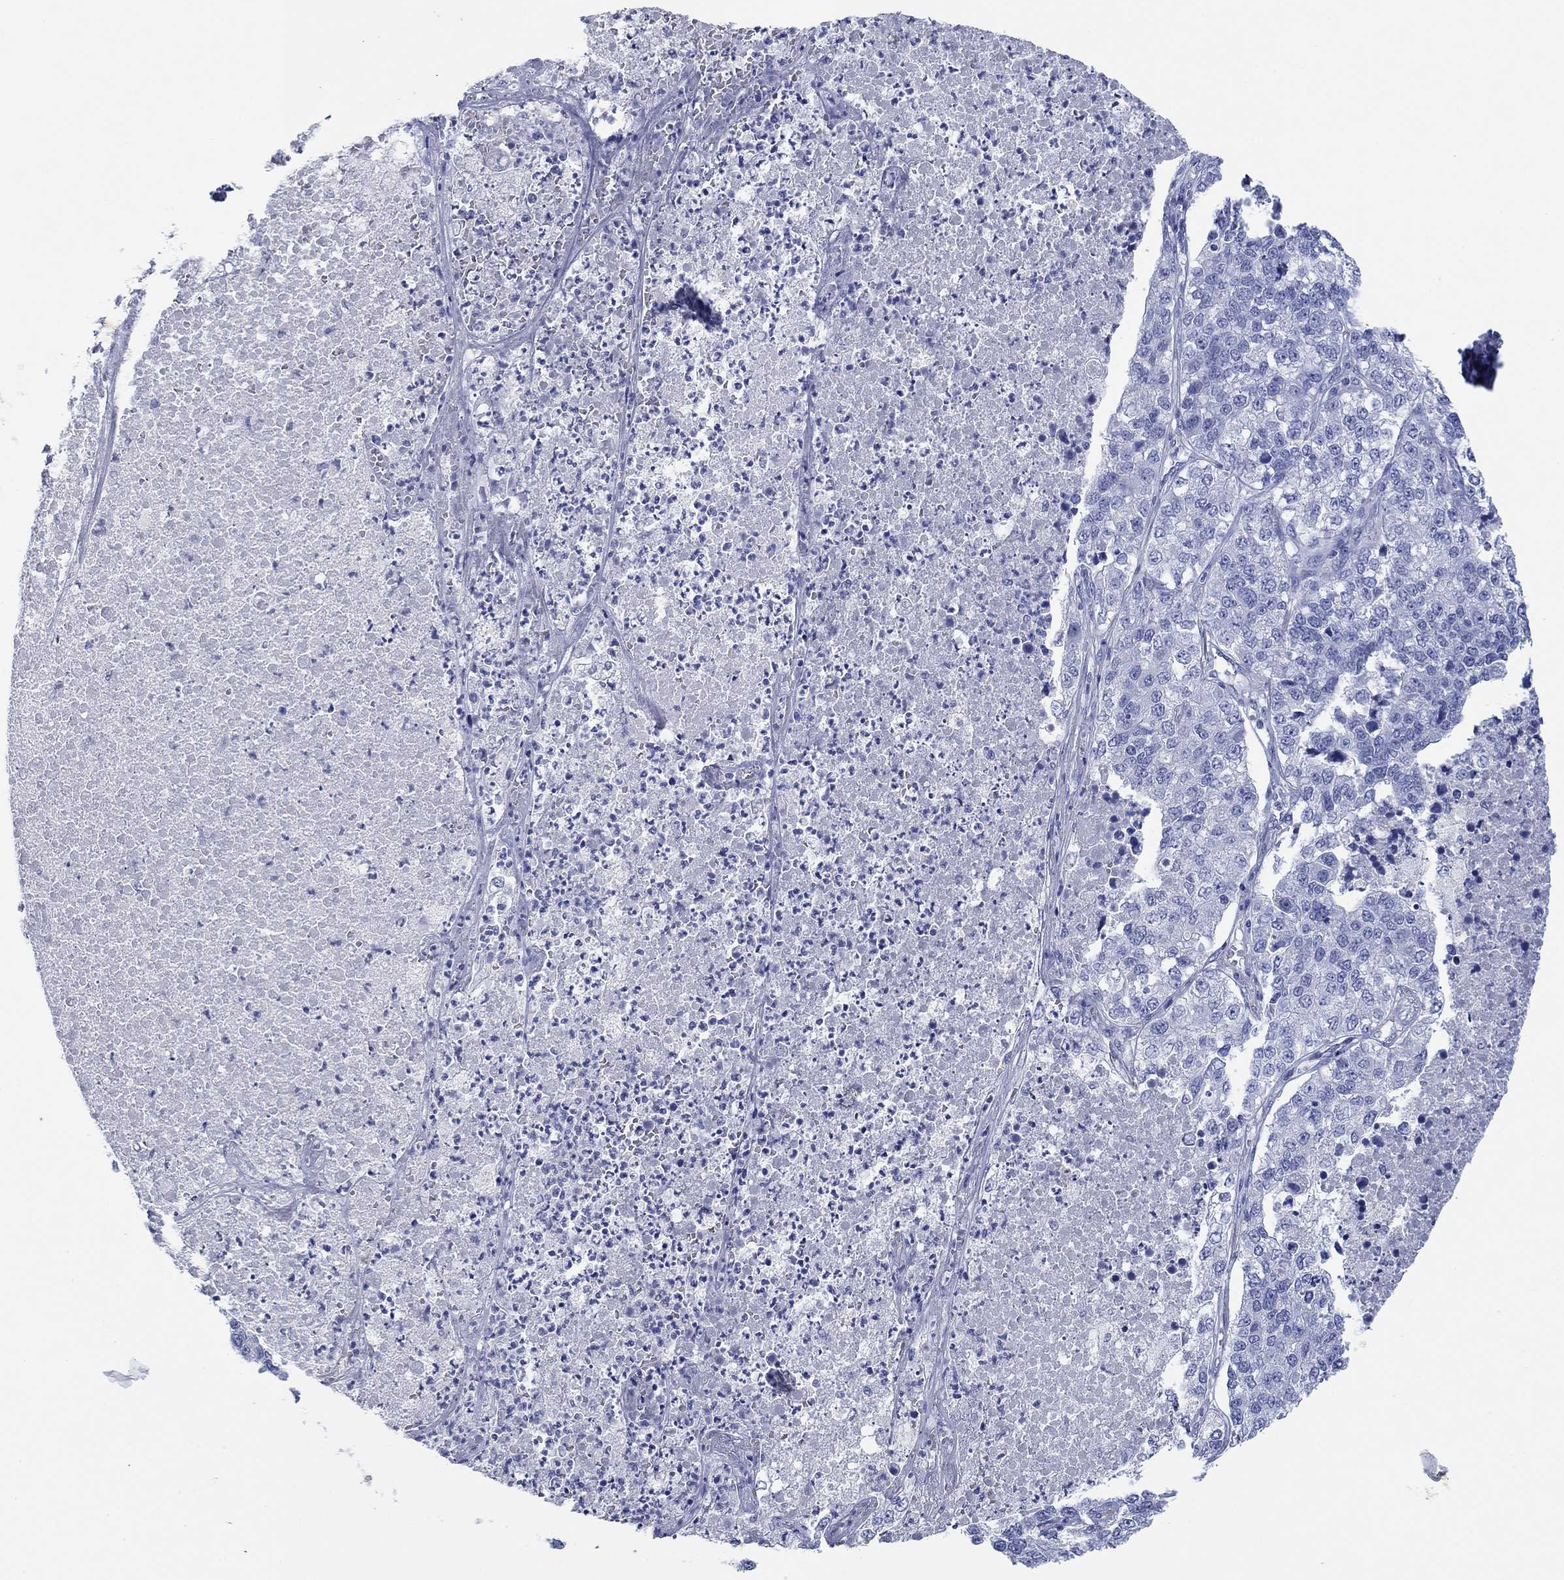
{"staining": {"intensity": "negative", "quantity": "none", "location": "none"}, "tissue": "lung cancer", "cell_type": "Tumor cells", "image_type": "cancer", "snomed": [{"axis": "morphology", "description": "Adenocarcinoma, NOS"}, {"axis": "topography", "description": "Lung"}], "caption": "A high-resolution image shows immunohistochemistry (IHC) staining of lung cancer (adenocarcinoma), which reveals no significant positivity in tumor cells.", "gene": "PDYN", "patient": {"sex": "male", "age": 49}}